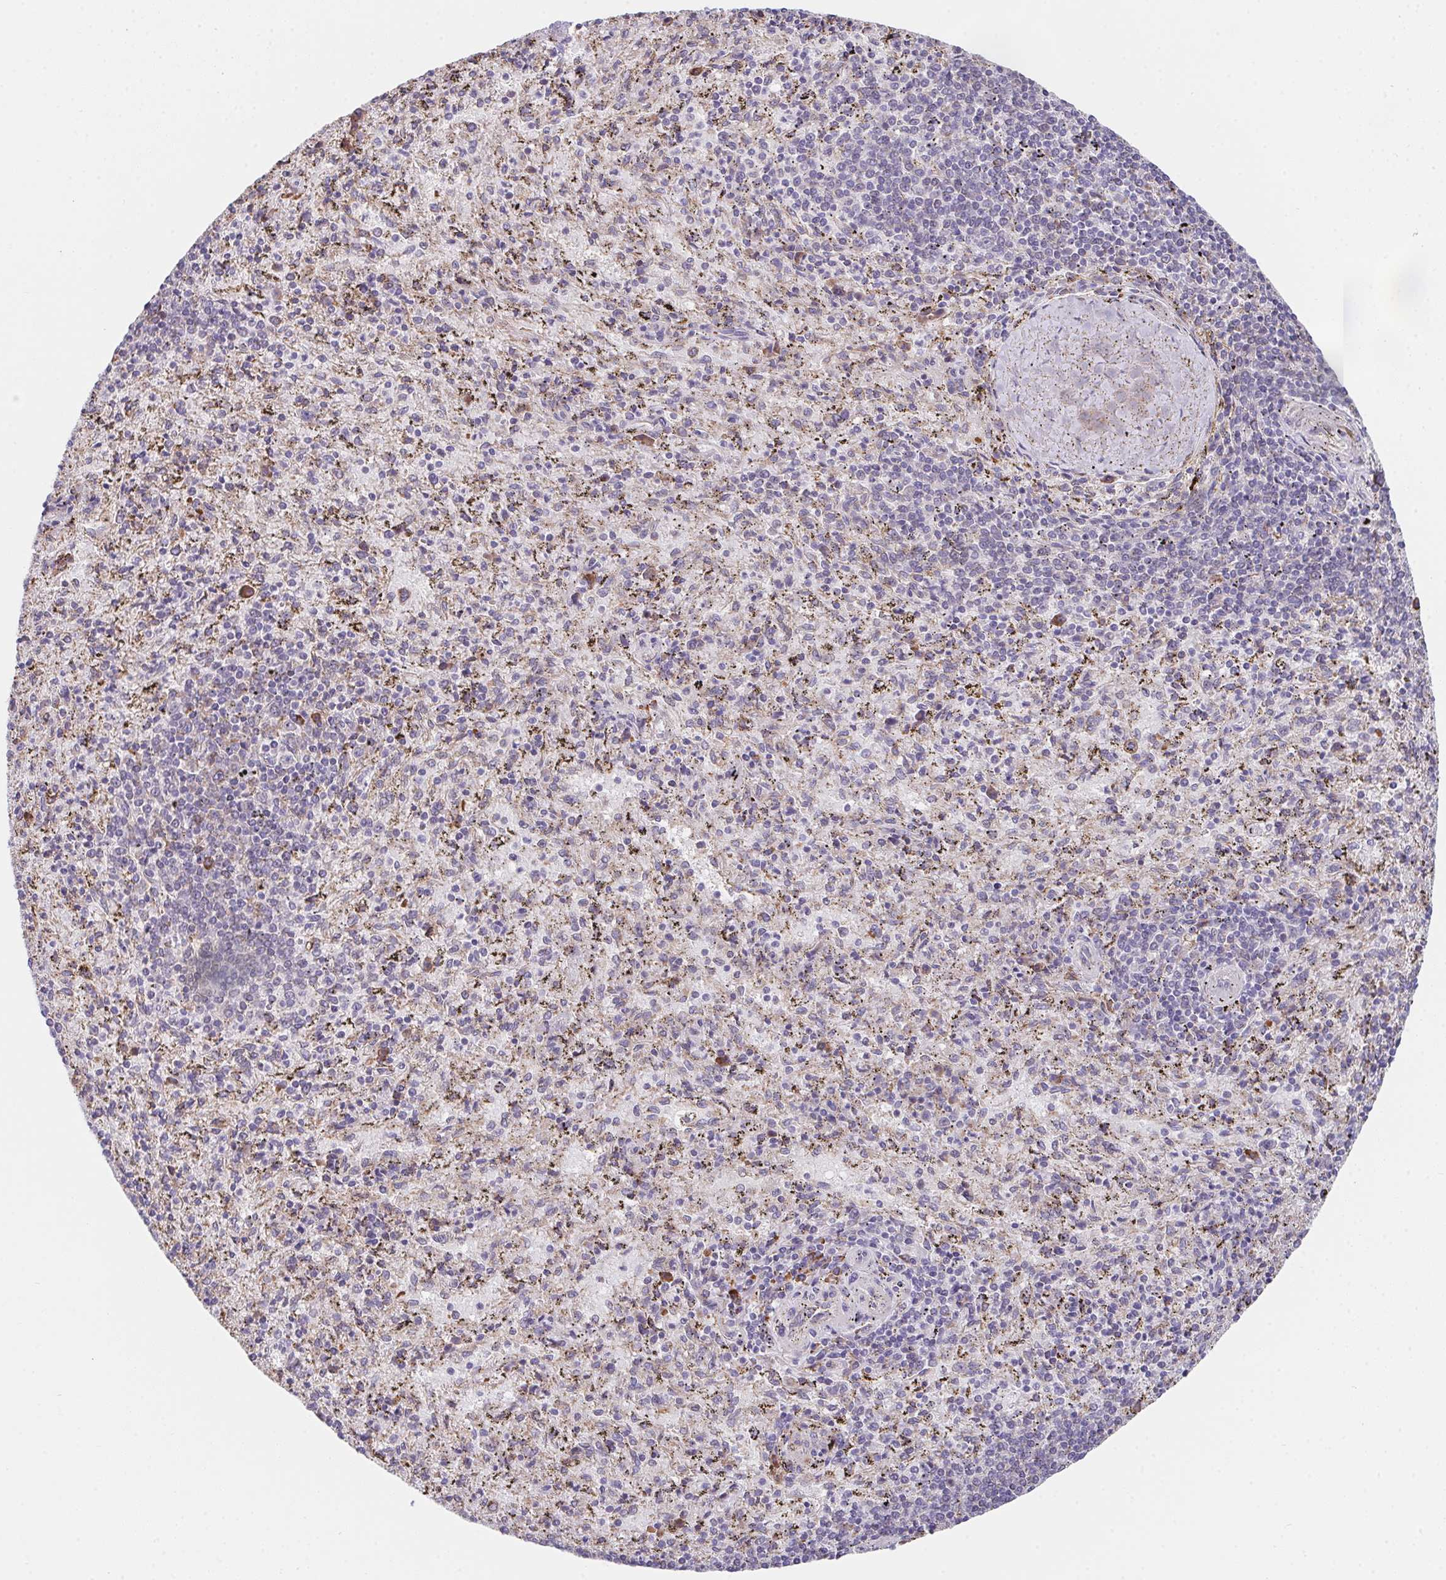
{"staining": {"intensity": "moderate", "quantity": "<25%", "location": "cytoplasmic/membranous"}, "tissue": "spleen", "cell_type": "Cells in red pulp", "image_type": "normal", "snomed": [{"axis": "morphology", "description": "Normal tissue, NOS"}, {"axis": "topography", "description": "Spleen"}], "caption": "Protein staining by IHC displays moderate cytoplasmic/membranous staining in about <25% of cells in red pulp in unremarkable spleen.", "gene": "ADAM8", "patient": {"sex": "male", "age": 57}}